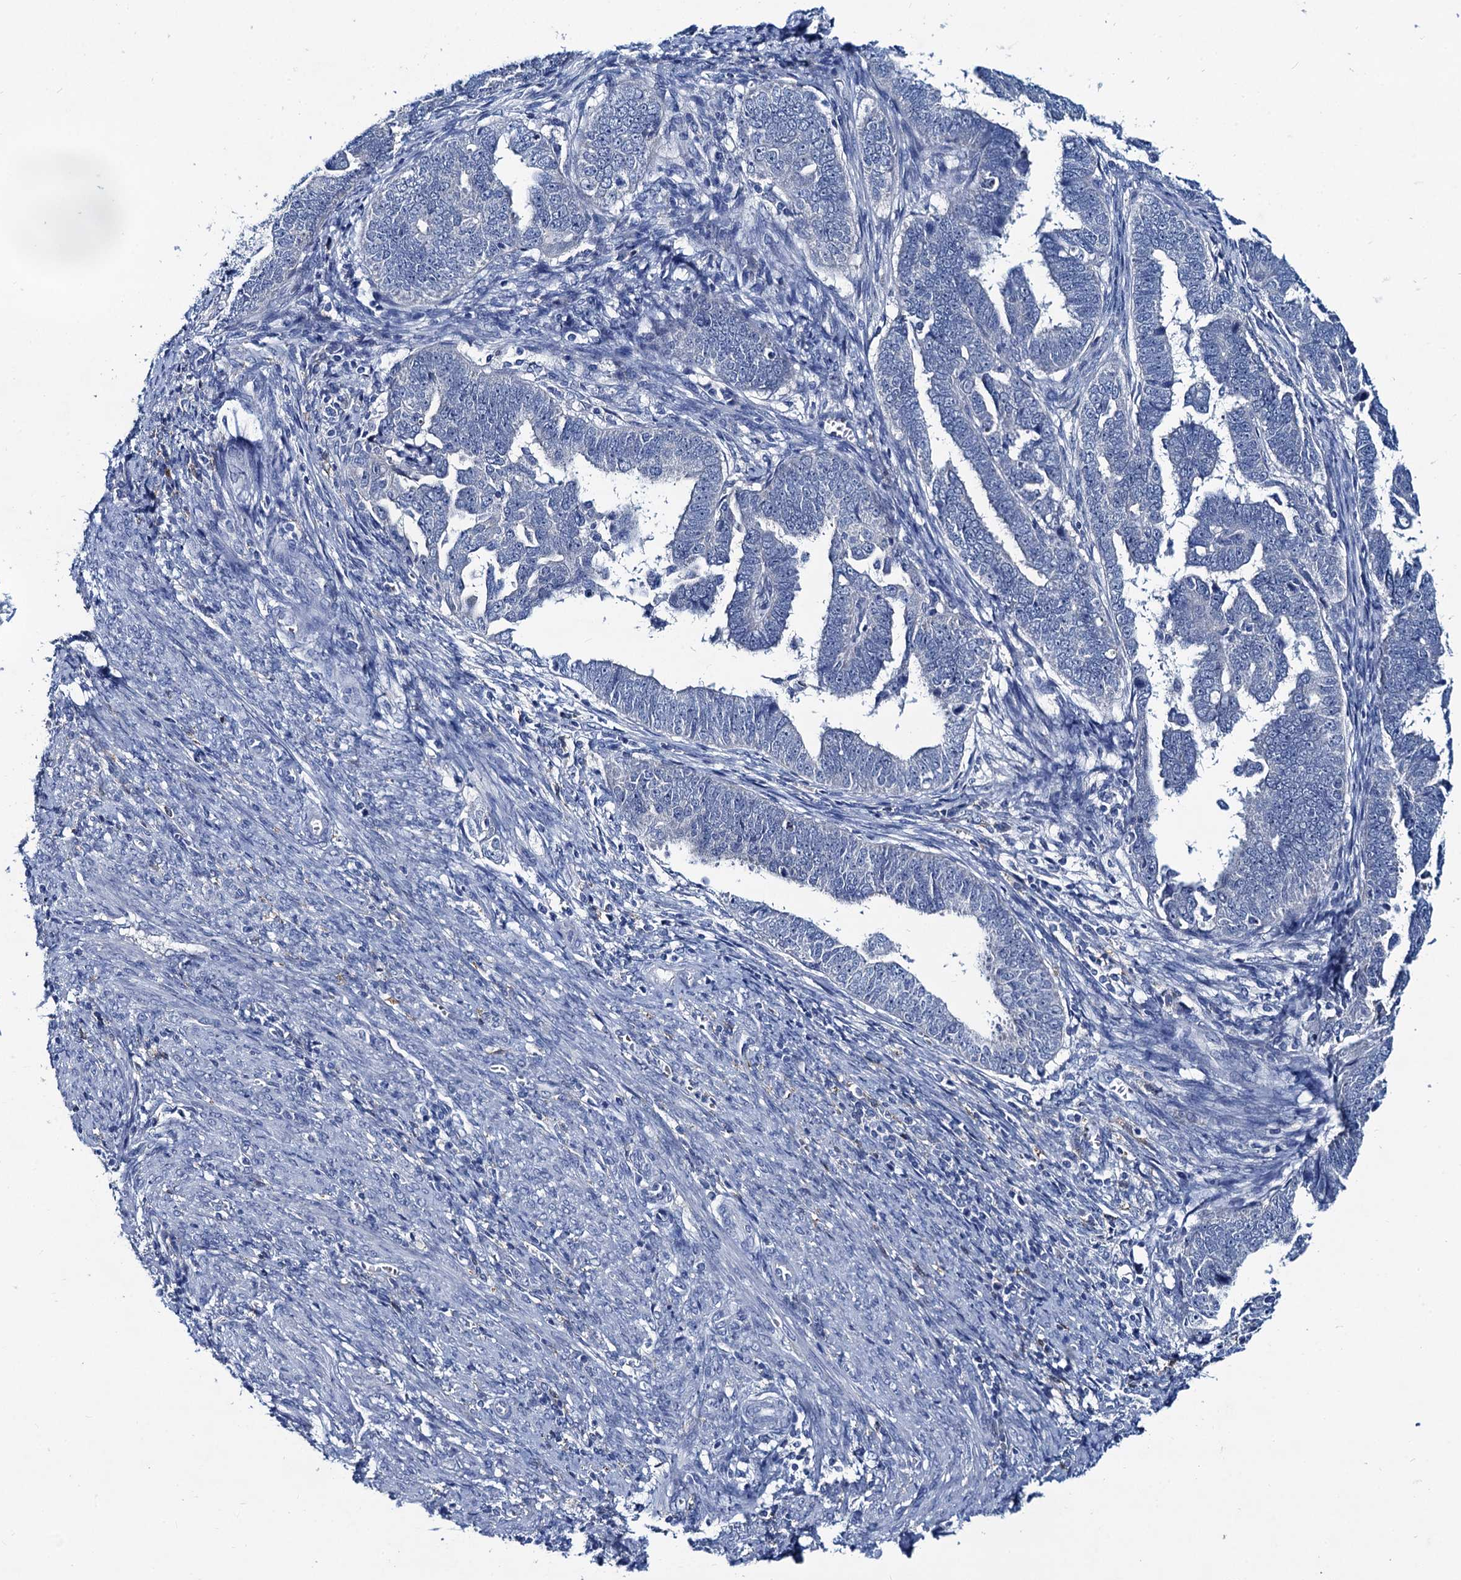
{"staining": {"intensity": "negative", "quantity": "none", "location": "none"}, "tissue": "endometrial cancer", "cell_type": "Tumor cells", "image_type": "cancer", "snomed": [{"axis": "morphology", "description": "Adenocarcinoma, NOS"}, {"axis": "topography", "description": "Endometrium"}], "caption": "Endometrial cancer (adenocarcinoma) was stained to show a protein in brown. There is no significant expression in tumor cells.", "gene": "RTKN2", "patient": {"sex": "female", "age": 75}}